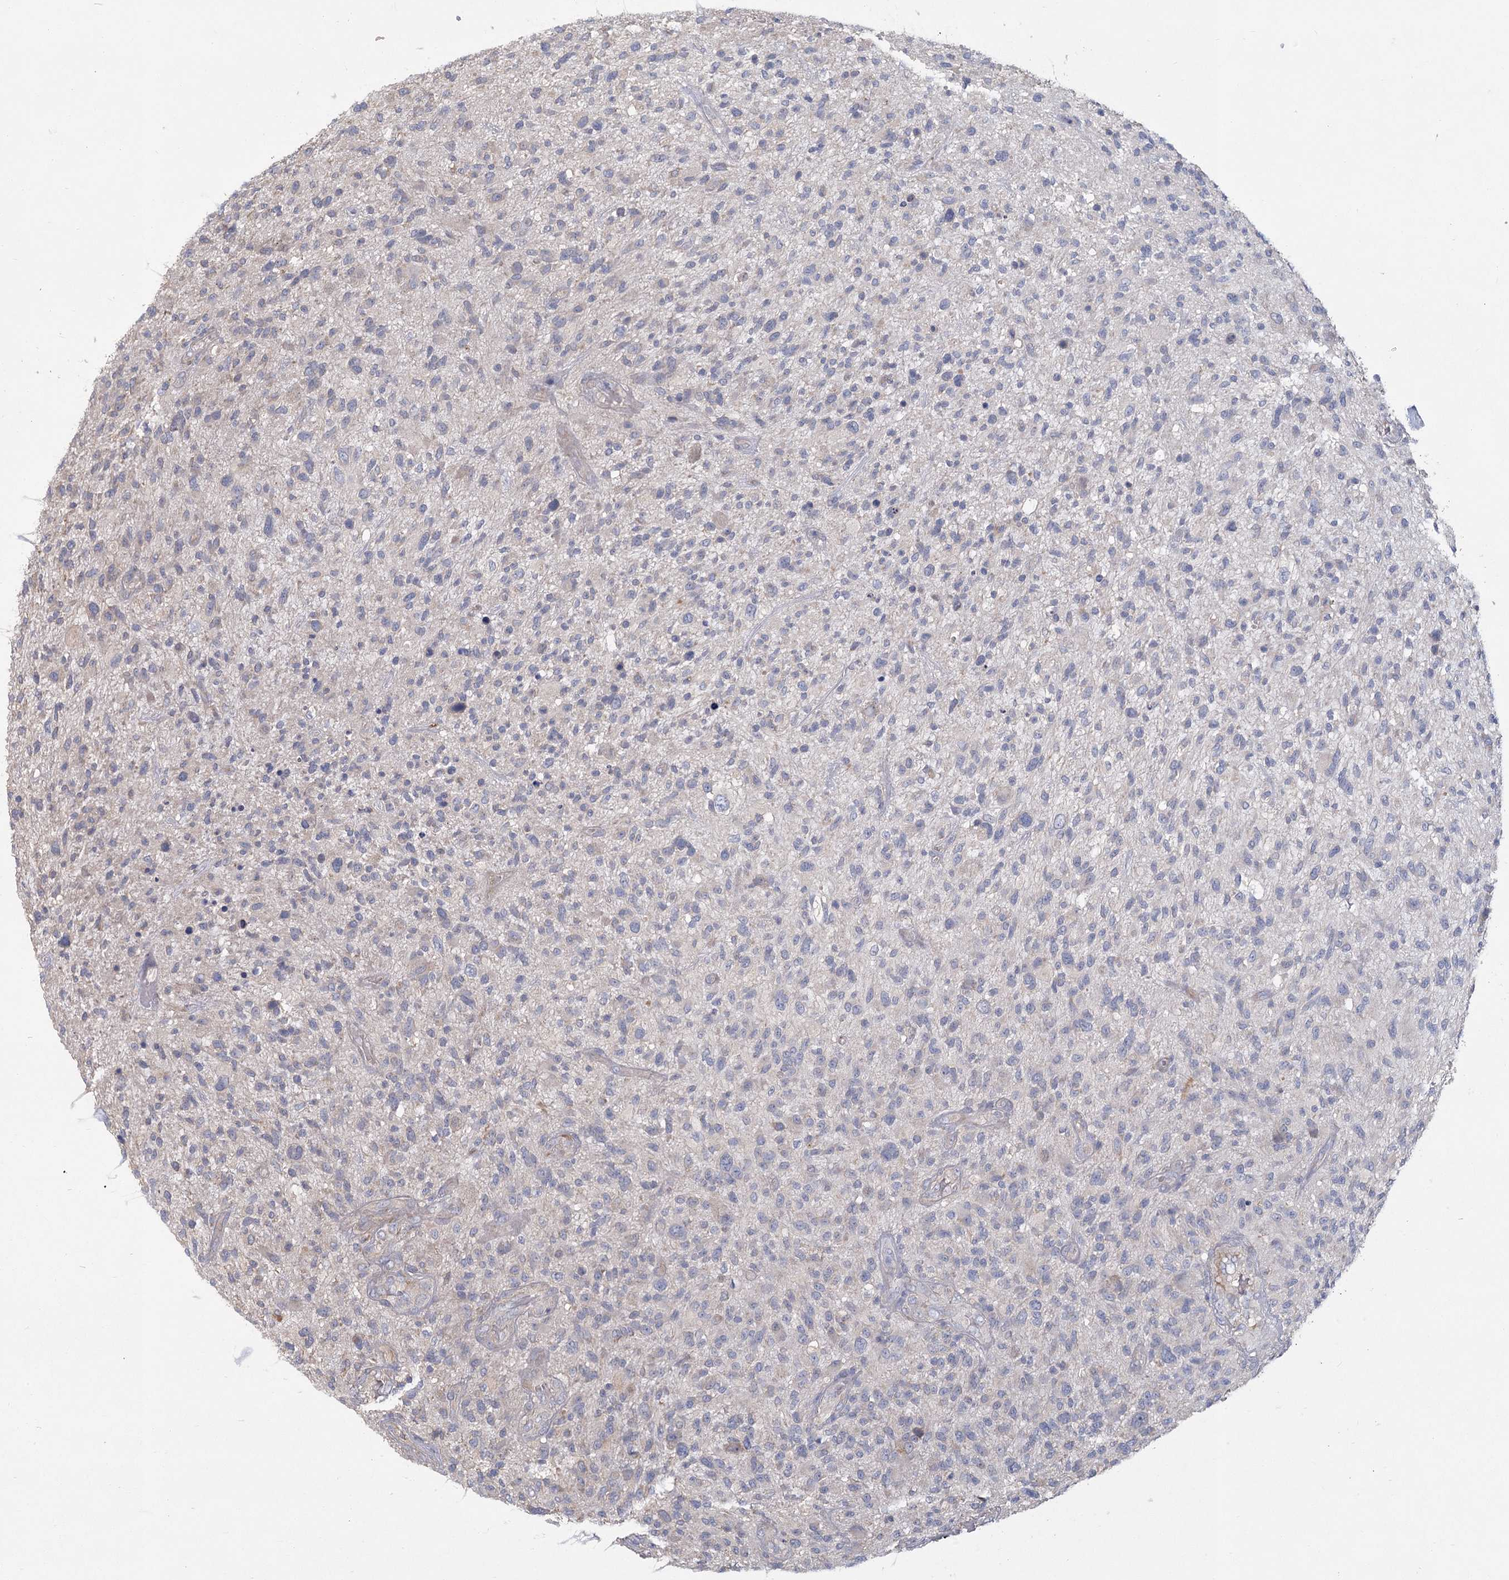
{"staining": {"intensity": "negative", "quantity": "none", "location": "none"}, "tissue": "glioma", "cell_type": "Tumor cells", "image_type": "cancer", "snomed": [{"axis": "morphology", "description": "Glioma, malignant, High grade"}, {"axis": "topography", "description": "Brain"}], "caption": "Tumor cells are negative for protein expression in human malignant glioma (high-grade).", "gene": "CNTLN", "patient": {"sex": "male", "age": 47}}